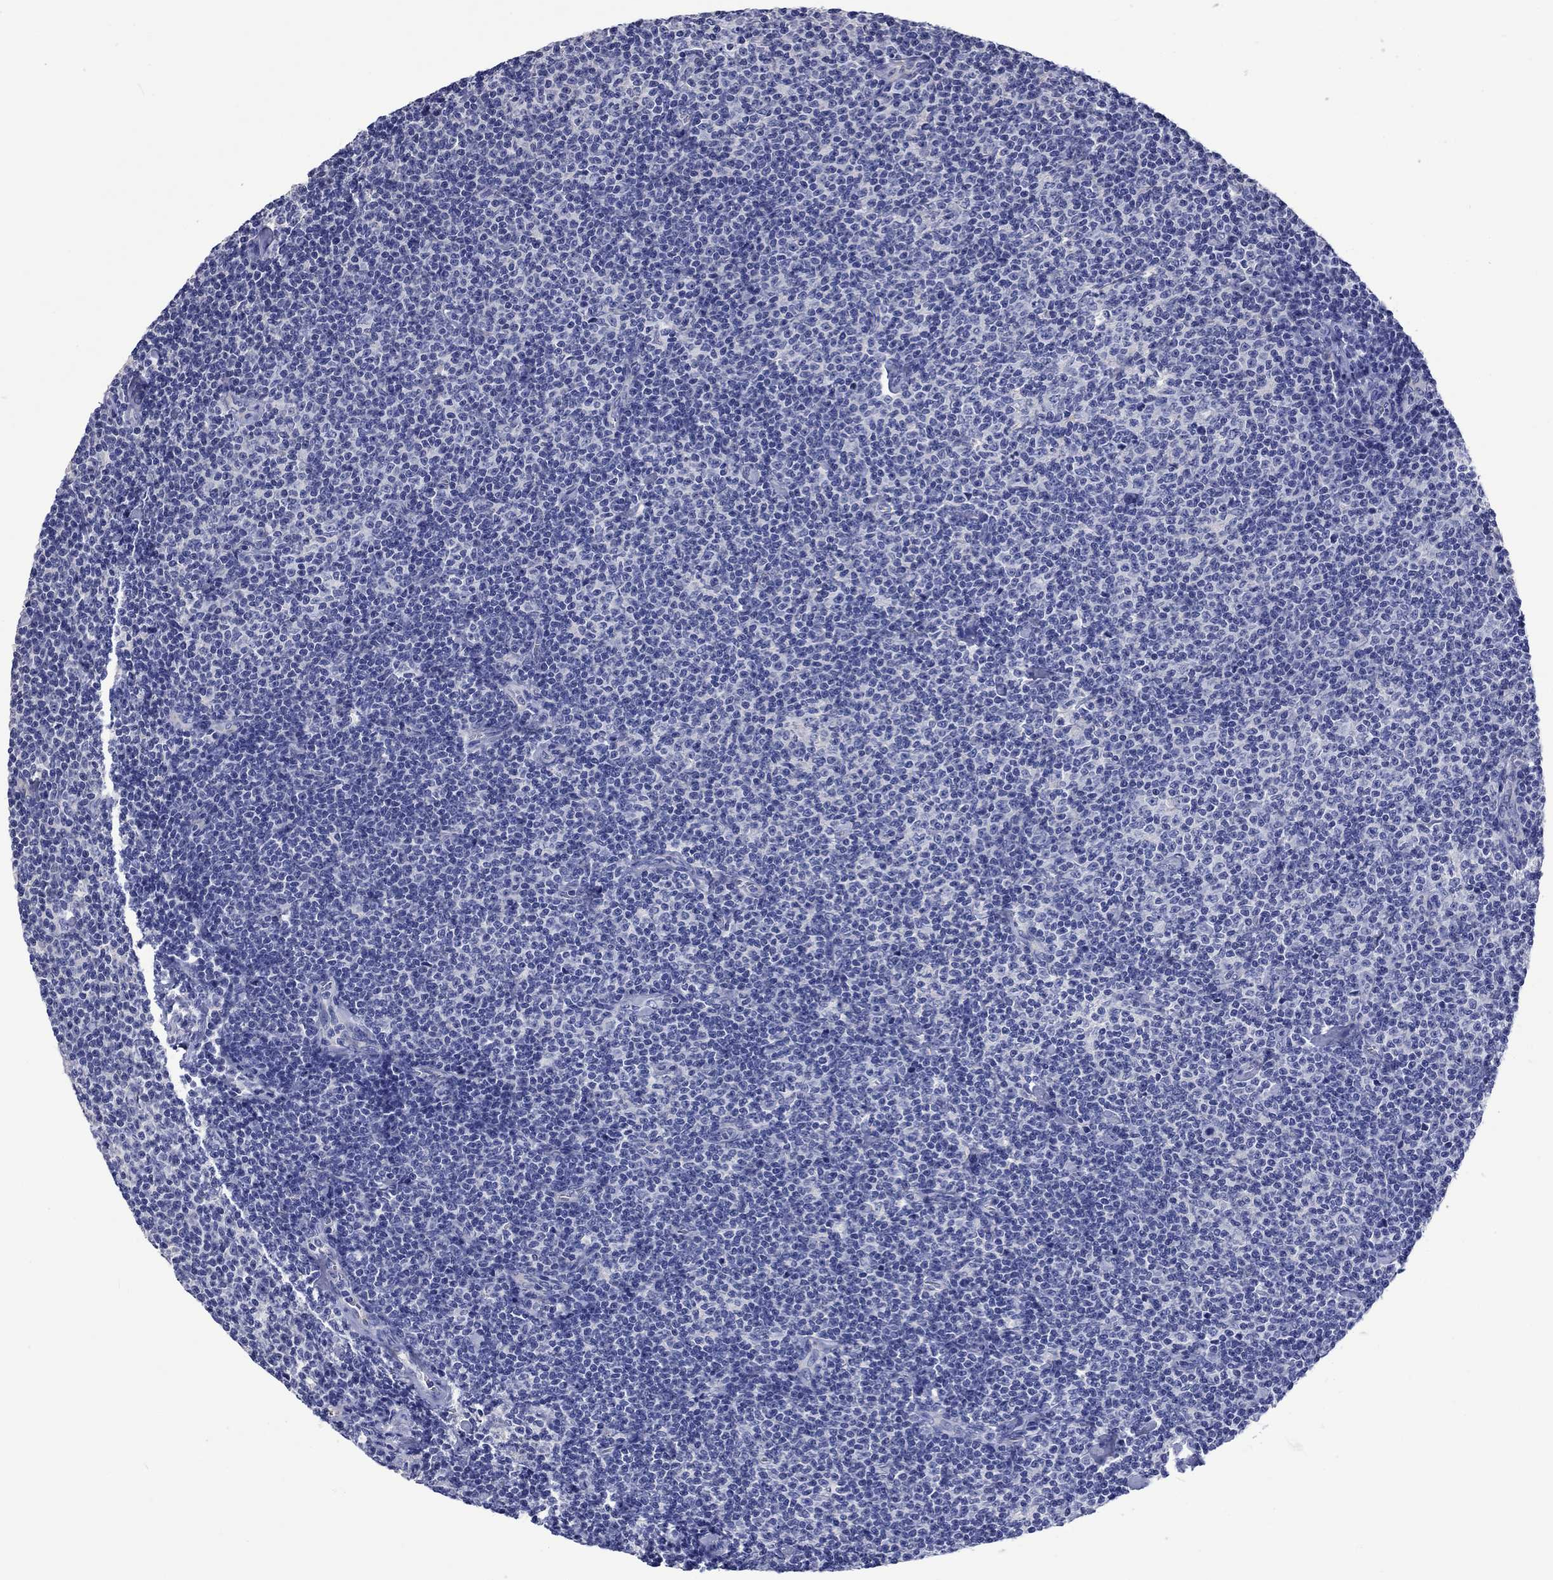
{"staining": {"intensity": "negative", "quantity": "none", "location": "none"}, "tissue": "lymphoma", "cell_type": "Tumor cells", "image_type": "cancer", "snomed": [{"axis": "morphology", "description": "Malignant lymphoma, non-Hodgkin's type, Low grade"}, {"axis": "topography", "description": "Lymph node"}], "caption": "Immunohistochemical staining of lymphoma displays no significant positivity in tumor cells.", "gene": "TOMM20L", "patient": {"sex": "male", "age": 81}}